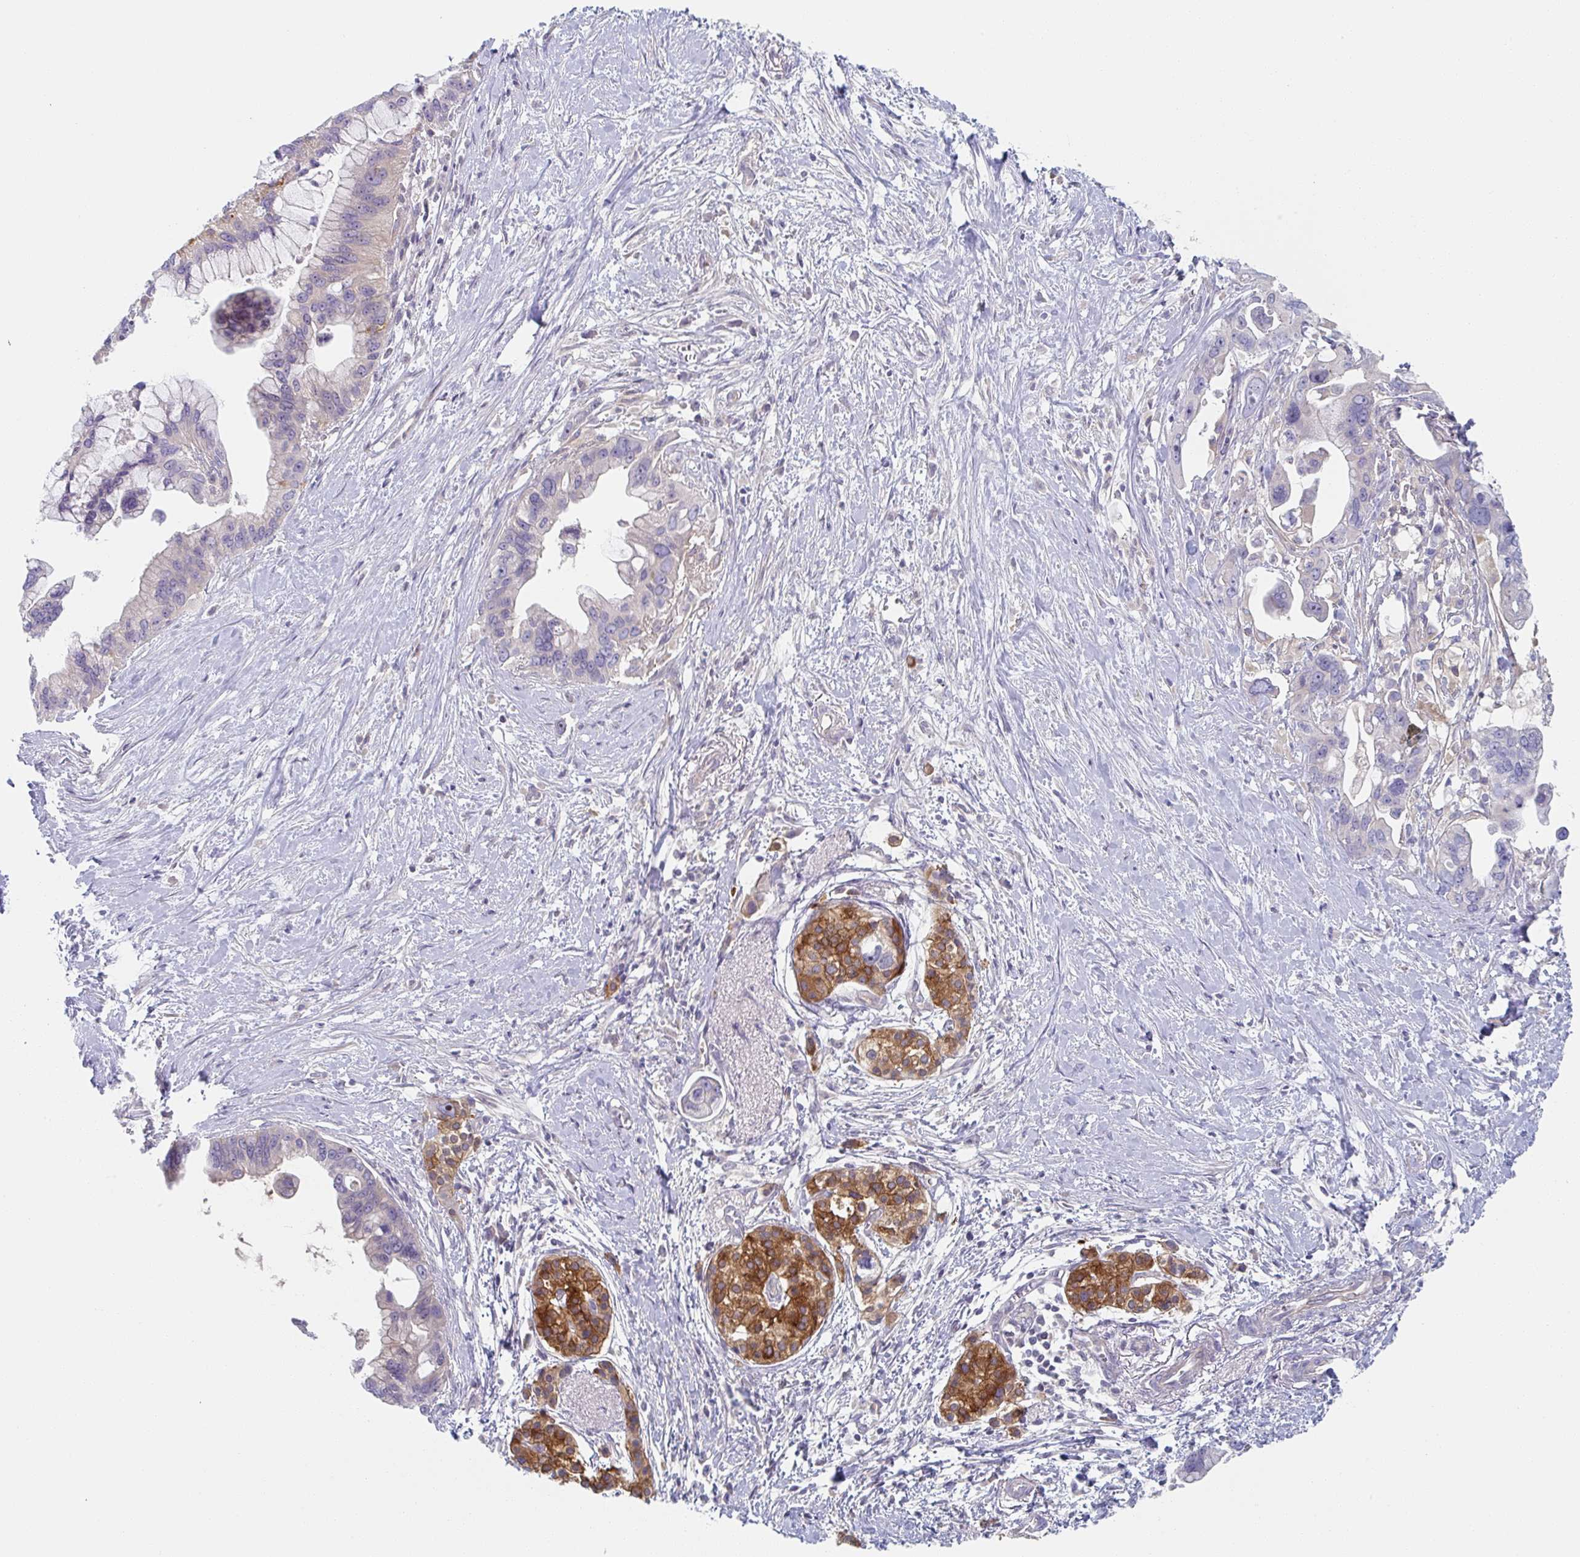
{"staining": {"intensity": "negative", "quantity": "none", "location": "none"}, "tissue": "pancreatic cancer", "cell_type": "Tumor cells", "image_type": "cancer", "snomed": [{"axis": "morphology", "description": "Adenocarcinoma, NOS"}, {"axis": "topography", "description": "Pancreas"}], "caption": "Tumor cells show no significant protein staining in pancreatic adenocarcinoma.", "gene": "AMPD2", "patient": {"sex": "female", "age": 83}}